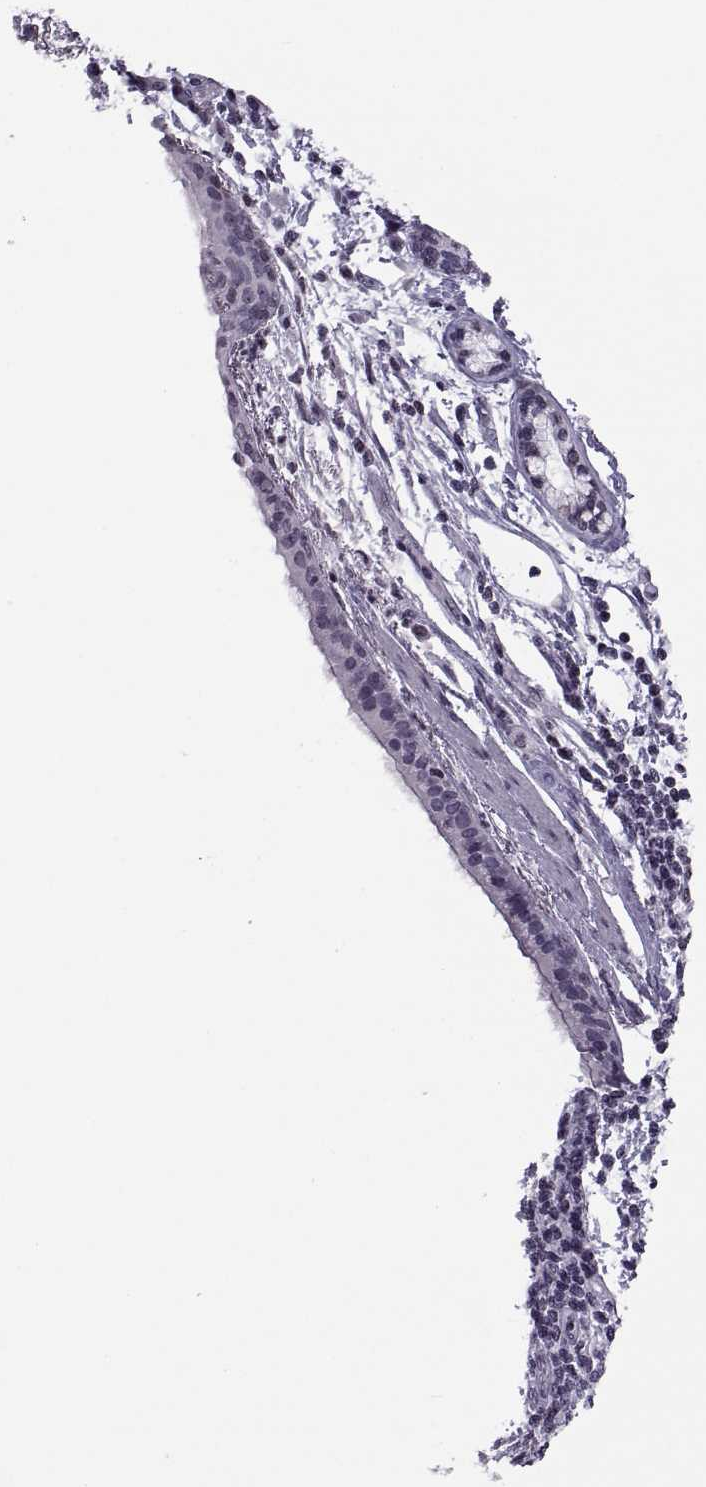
{"staining": {"intensity": "negative", "quantity": "none", "location": "none"}, "tissue": "bronchus", "cell_type": "Respiratory epithelial cells", "image_type": "normal", "snomed": [{"axis": "morphology", "description": "Normal tissue, NOS"}, {"axis": "morphology", "description": "Squamous cell carcinoma, NOS"}, {"axis": "topography", "description": "Bronchus"}, {"axis": "topography", "description": "Lung"}], "caption": "Respiratory epithelial cells are negative for brown protein staining in benign bronchus. (Immunohistochemistry, brightfield microscopy, high magnification).", "gene": "H1", "patient": {"sex": "male", "age": 69}}